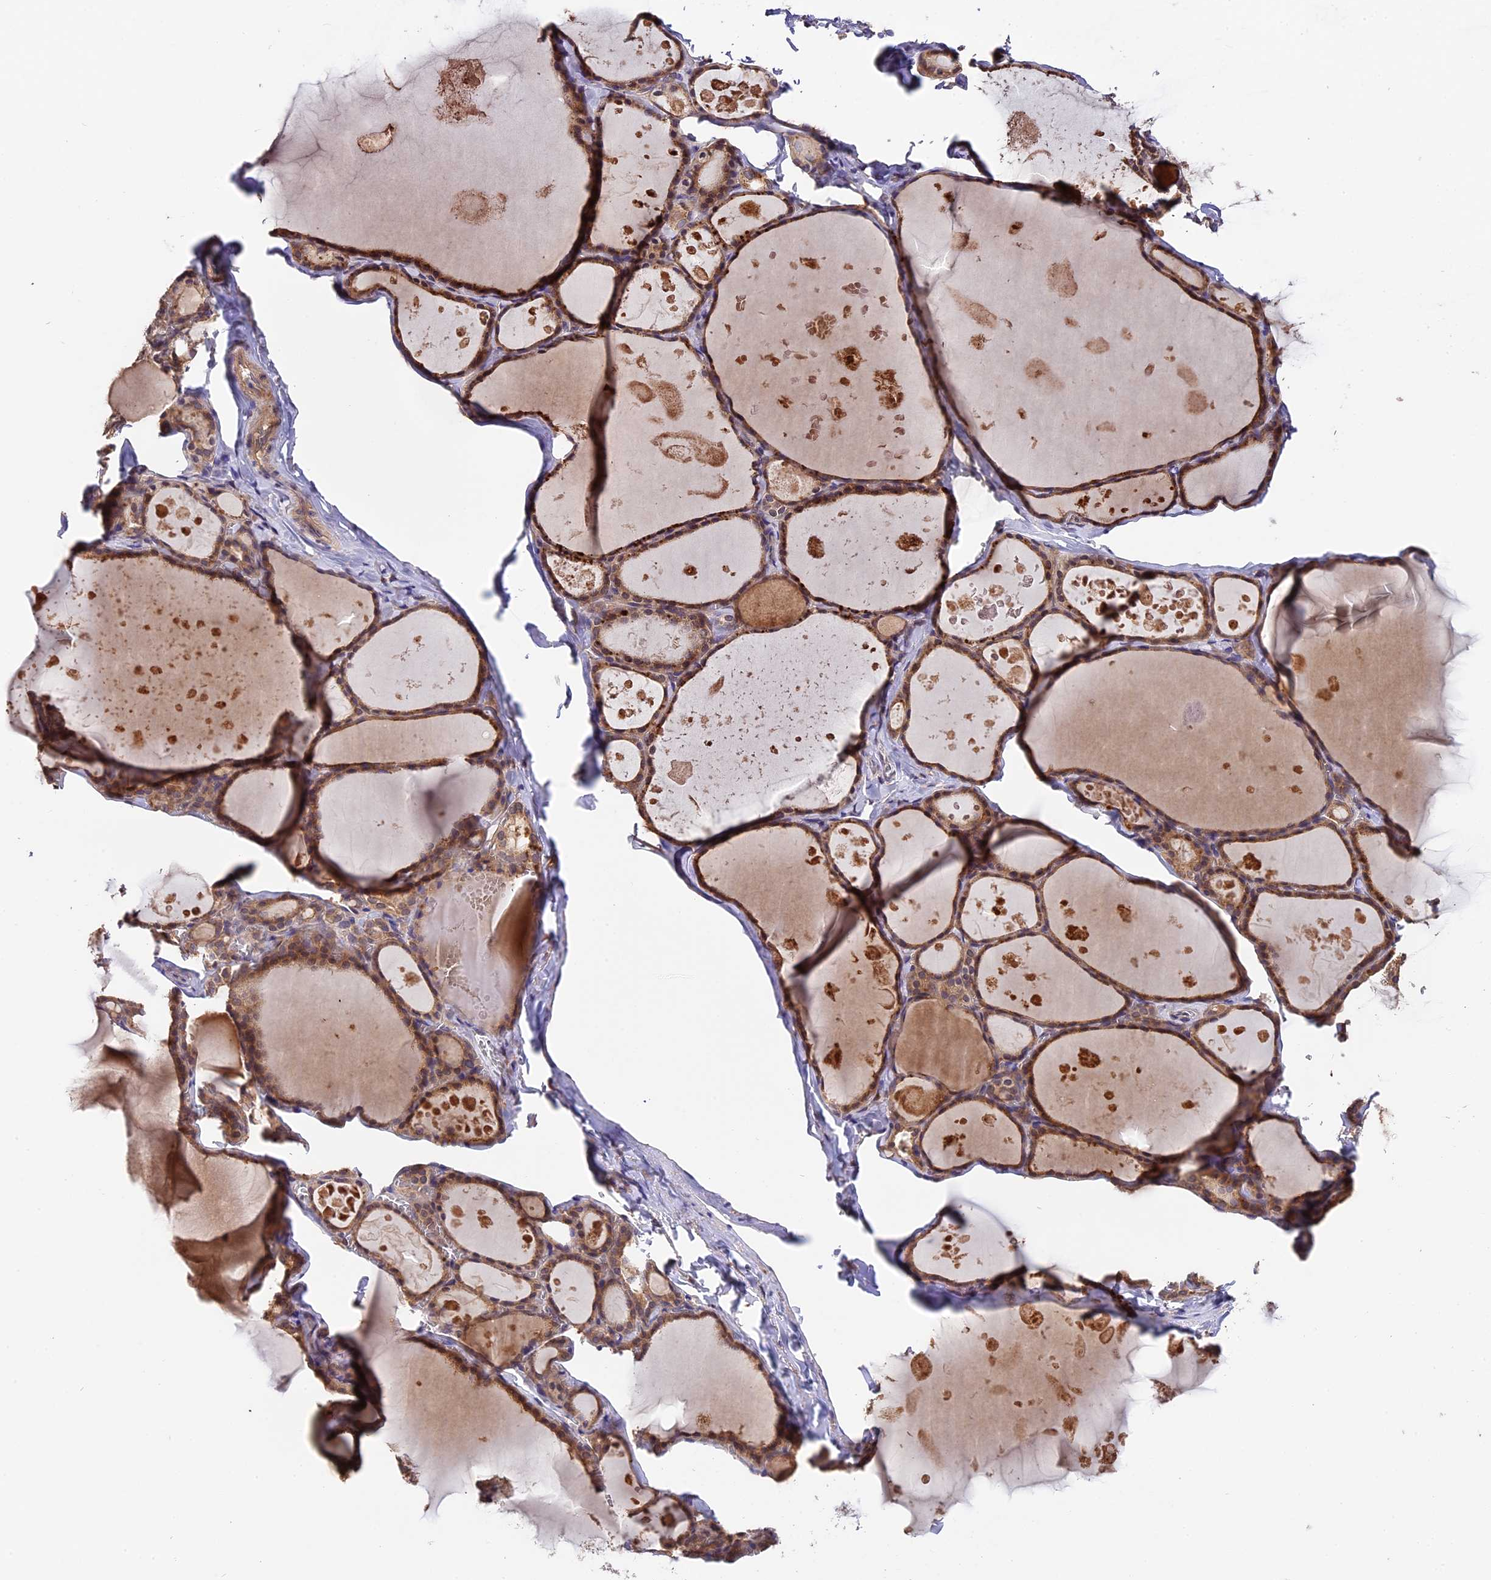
{"staining": {"intensity": "moderate", "quantity": ">75%", "location": "cytoplasmic/membranous"}, "tissue": "thyroid gland", "cell_type": "Glandular cells", "image_type": "normal", "snomed": [{"axis": "morphology", "description": "Normal tissue, NOS"}, {"axis": "topography", "description": "Thyroid gland"}], "caption": "DAB immunohistochemical staining of normal thyroid gland displays moderate cytoplasmic/membranous protein positivity in approximately >75% of glandular cells.", "gene": "TRMT1", "patient": {"sex": "male", "age": 56}}